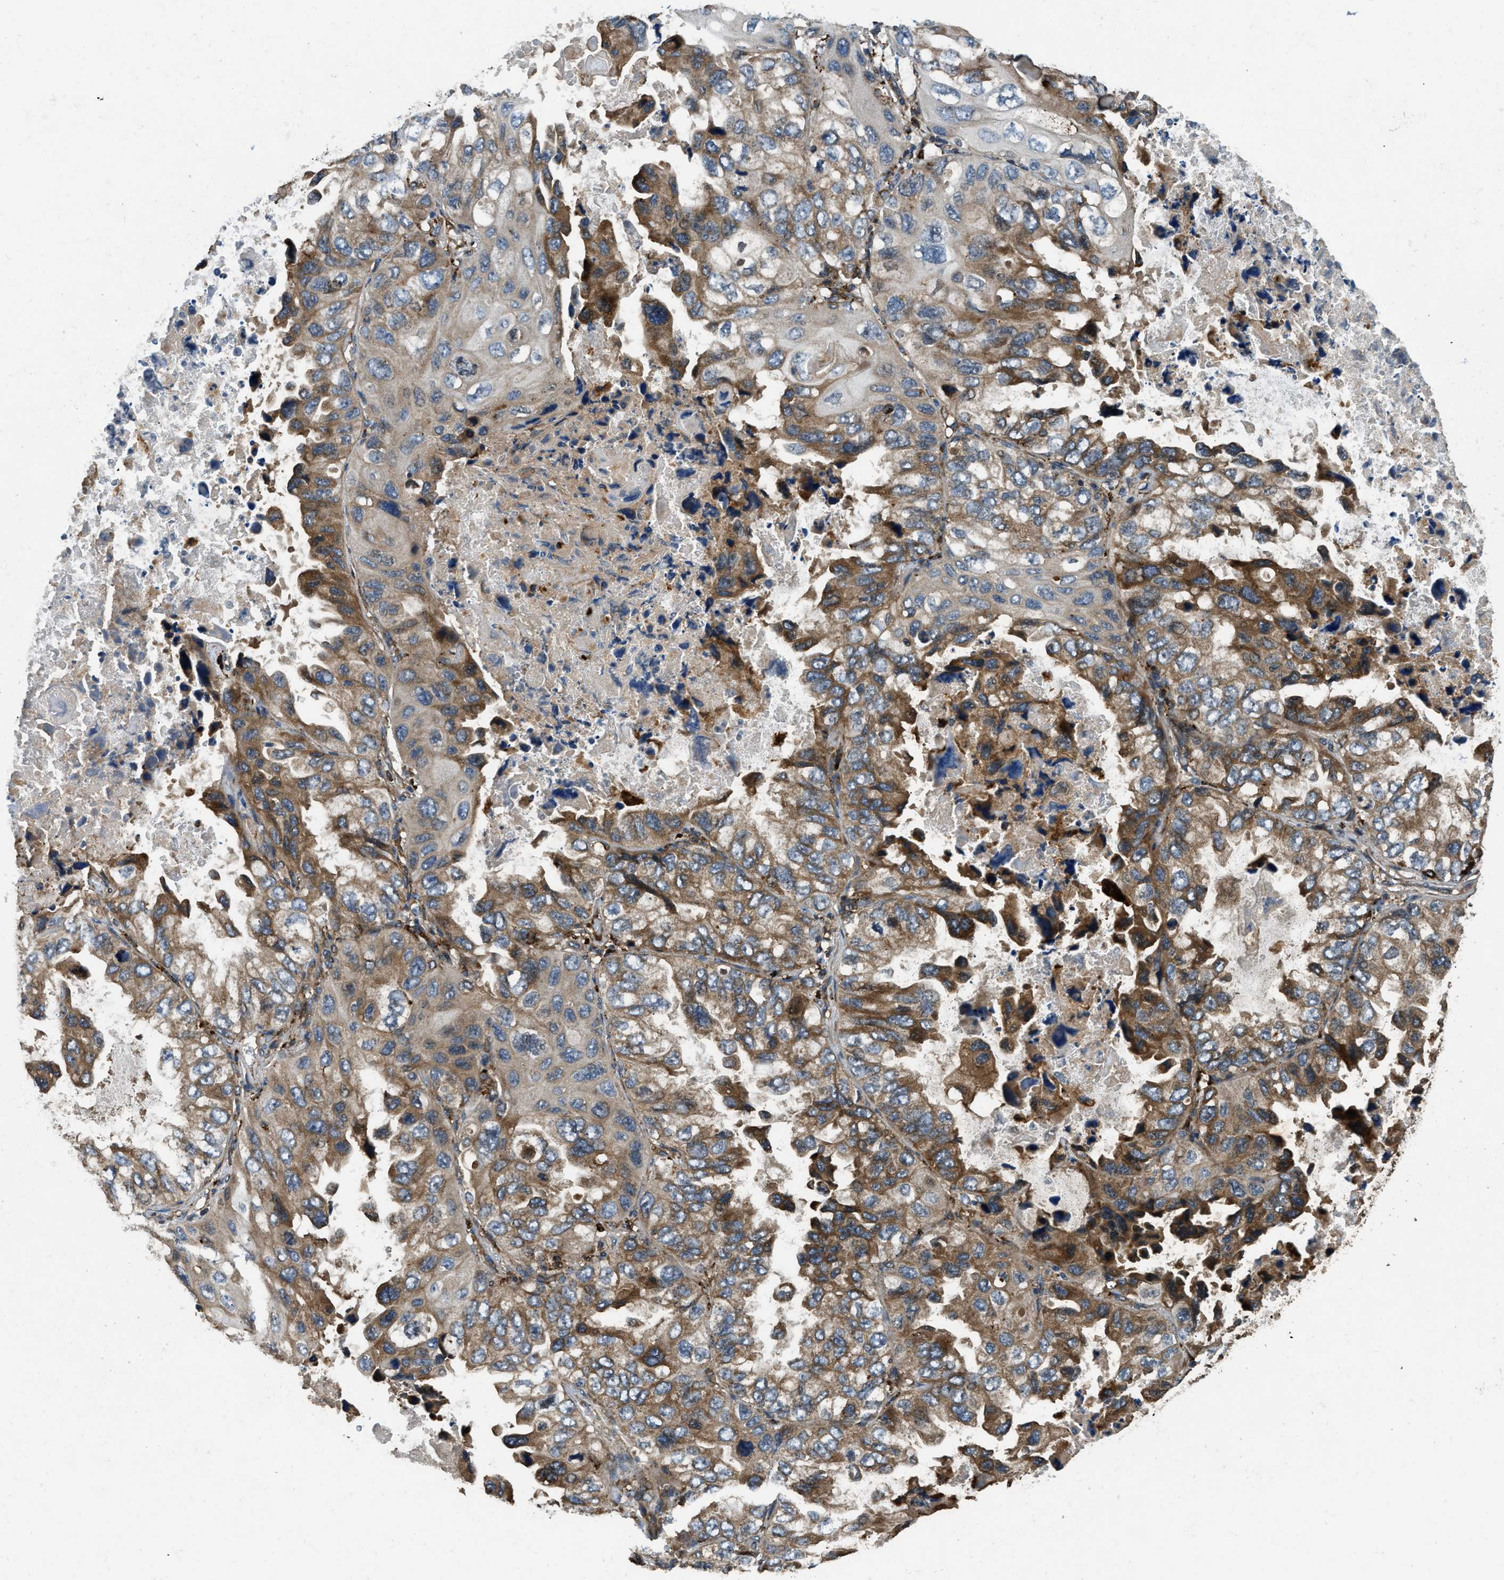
{"staining": {"intensity": "moderate", "quantity": "25%-75%", "location": "cytoplasmic/membranous"}, "tissue": "lung cancer", "cell_type": "Tumor cells", "image_type": "cancer", "snomed": [{"axis": "morphology", "description": "Squamous cell carcinoma, NOS"}, {"axis": "topography", "description": "Lung"}], "caption": "This is an image of IHC staining of lung cancer, which shows moderate expression in the cytoplasmic/membranous of tumor cells.", "gene": "GGH", "patient": {"sex": "female", "age": 73}}